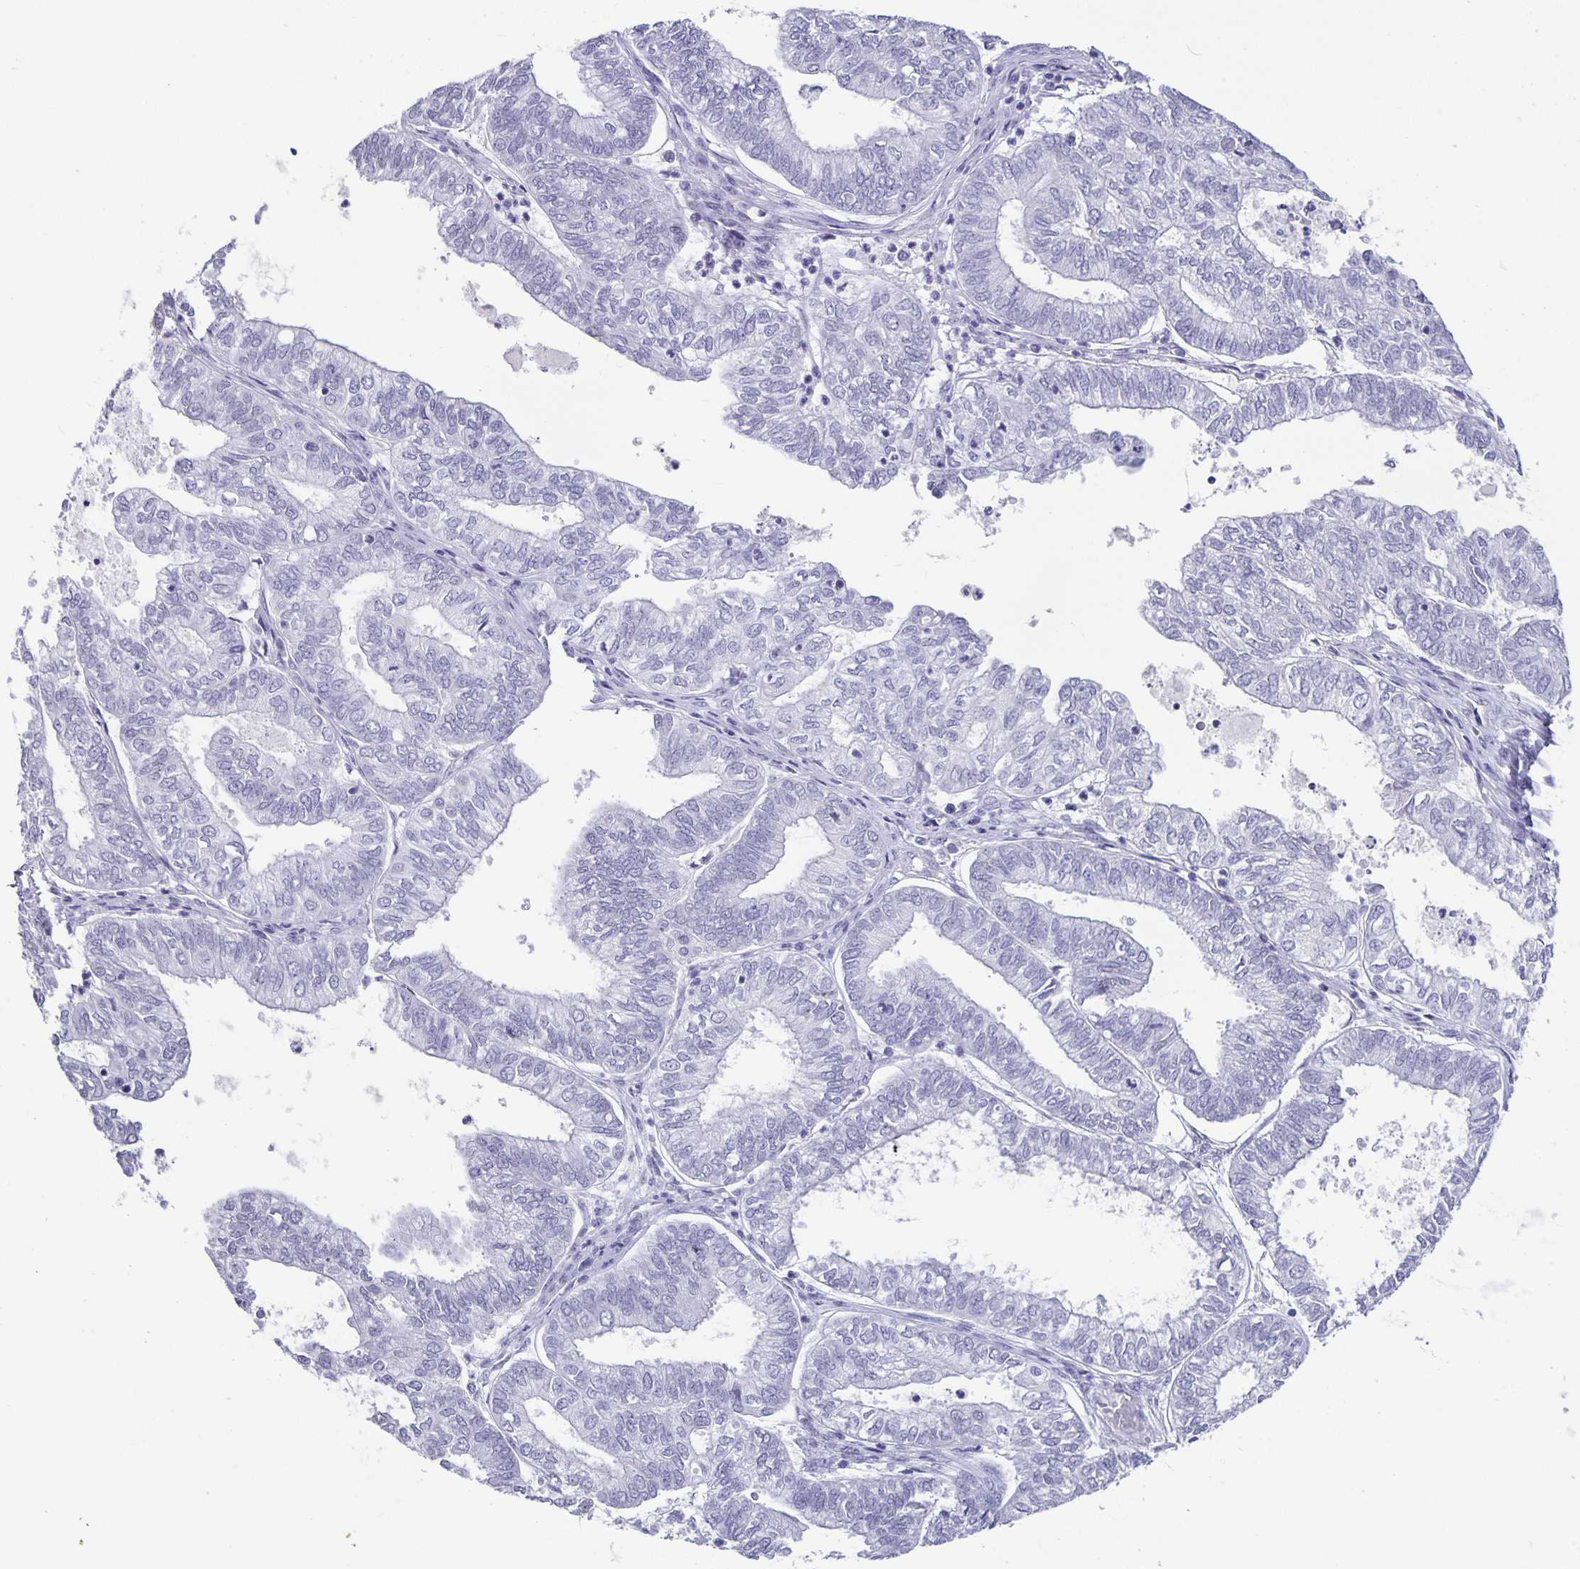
{"staining": {"intensity": "negative", "quantity": "none", "location": "none"}, "tissue": "ovarian cancer", "cell_type": "Tumor cells", "image_type": "cancer", "snomed": [{"axis": "morphology", "description": "Carcinoma, endometroid"}, {"axis": "topography", "description": "Ovary"}], "caption": "Photomicrograph shows no significant protein positivity in tumor cells of ovarian cancer. (Immunohistochemistry, brightfield microscopy, high magnification).", "gene": "OLIG2", "patient": {"sex": "female", "age": 64}}